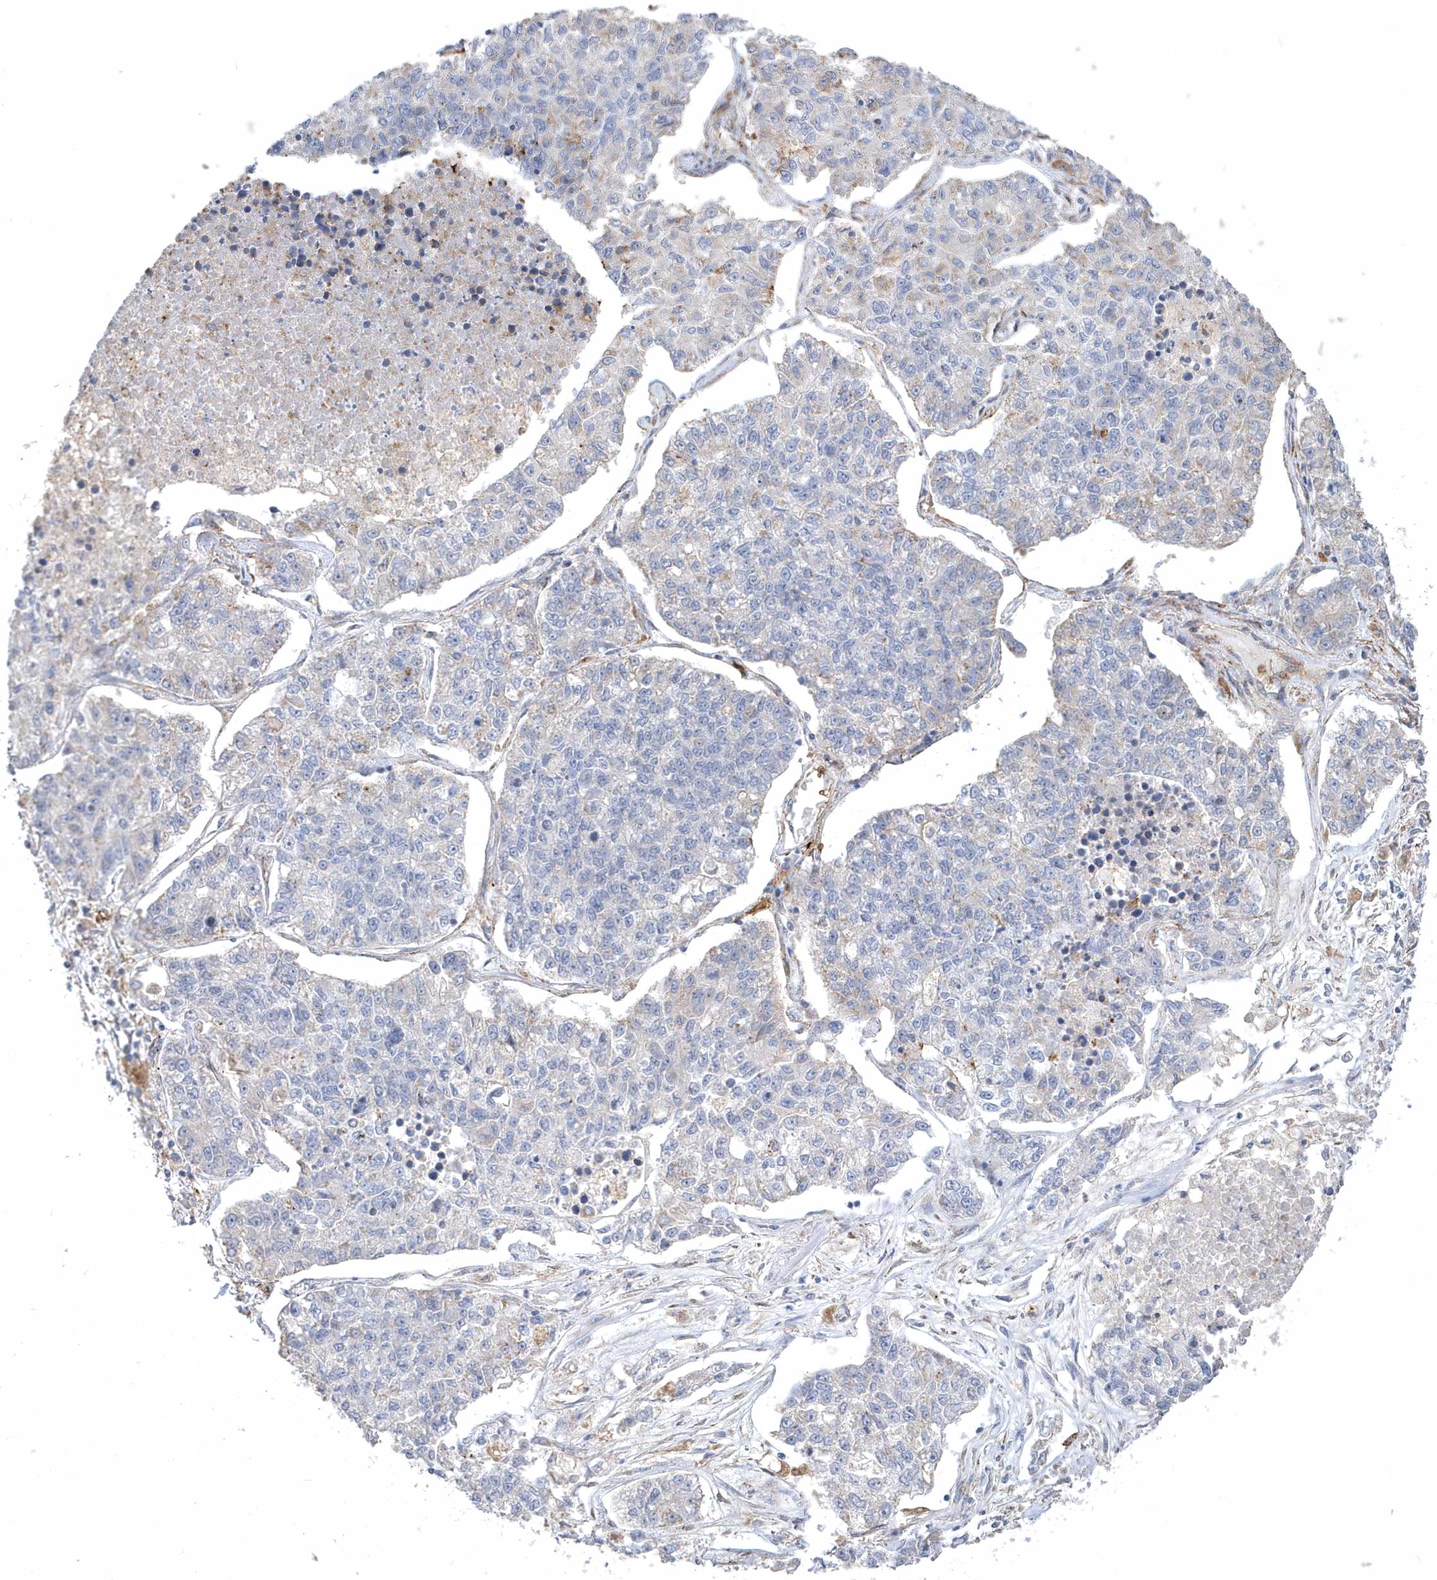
{"staining": {"intensity": "negative", "quantity": "none", "location": "none"}, "tissue": "lung cancer", "cell_type": "Tumor cells", "image_type": "cancer", "snomed": [{"axis": "morphology", "description": "Adenocarcinoma, NOS"}, {"axis": "topography", "description": "Lung"}], "caption": "Tumor cells show no significant staining in lung cancer (adenocarcinoma). (Brightfield microscopy of DAB immunohistochemistry (IHC) at high magnification).", "gene": "TSPEAR", "patient": {"sex": "male", "age": 49}}